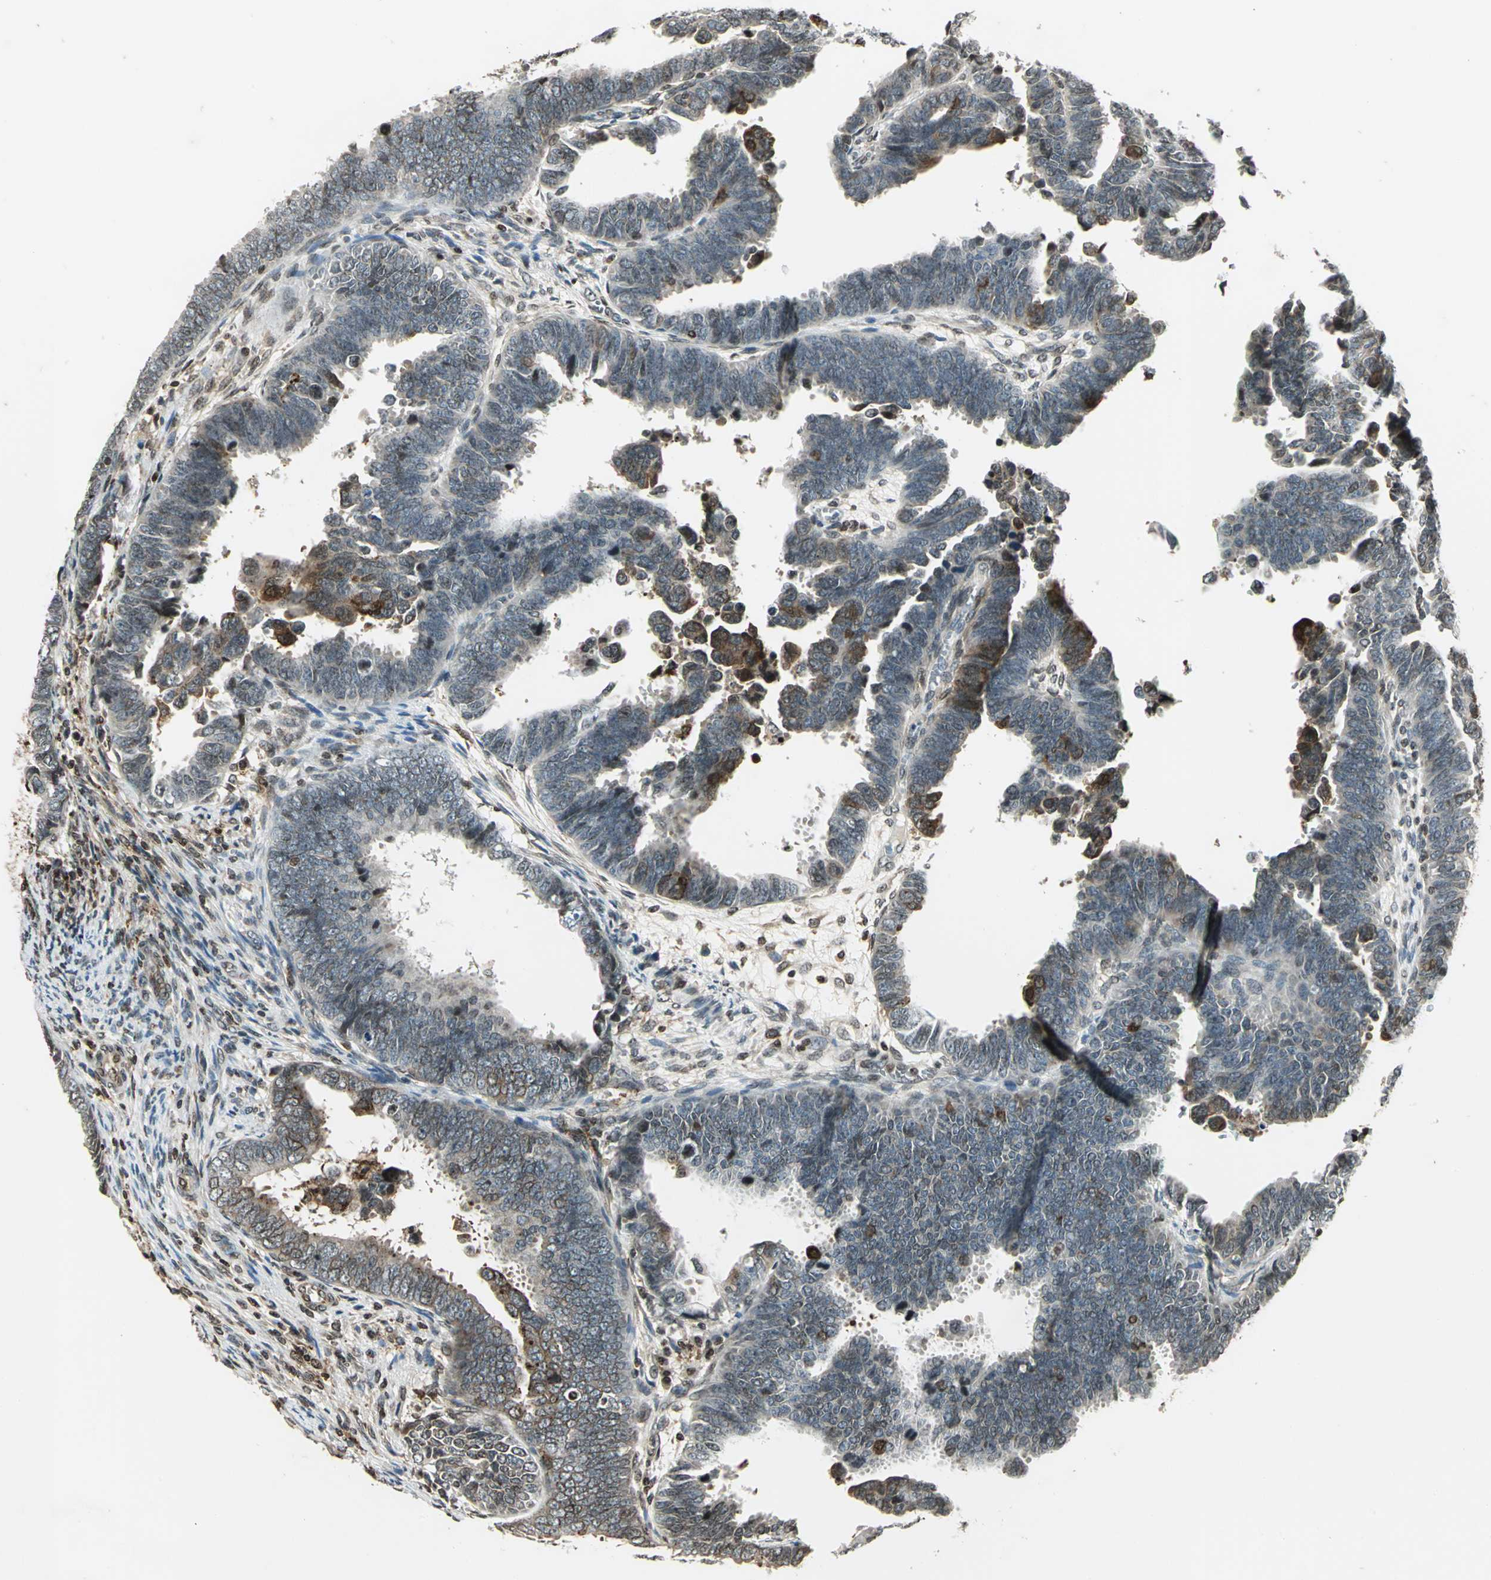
{"staining": {"intensity": "negative", "quantity": "none", "location": "none"}, "tissue": "endometrial cancer", "cell_type": "Tumor cells", "image_type": "cancer", "snomed": [{"axis": "morphology", "description": "Adenocarcinoma, NOS"}, {"axis": "topography", "description": "Endometrium"}], "caption": "An image of endometrial cancer (adenocarcinoma) stained for a protein reveals no brown staining in tumor cells.", "gene": "LGALS3", "patient": {"sex": "female", "age": 75}}